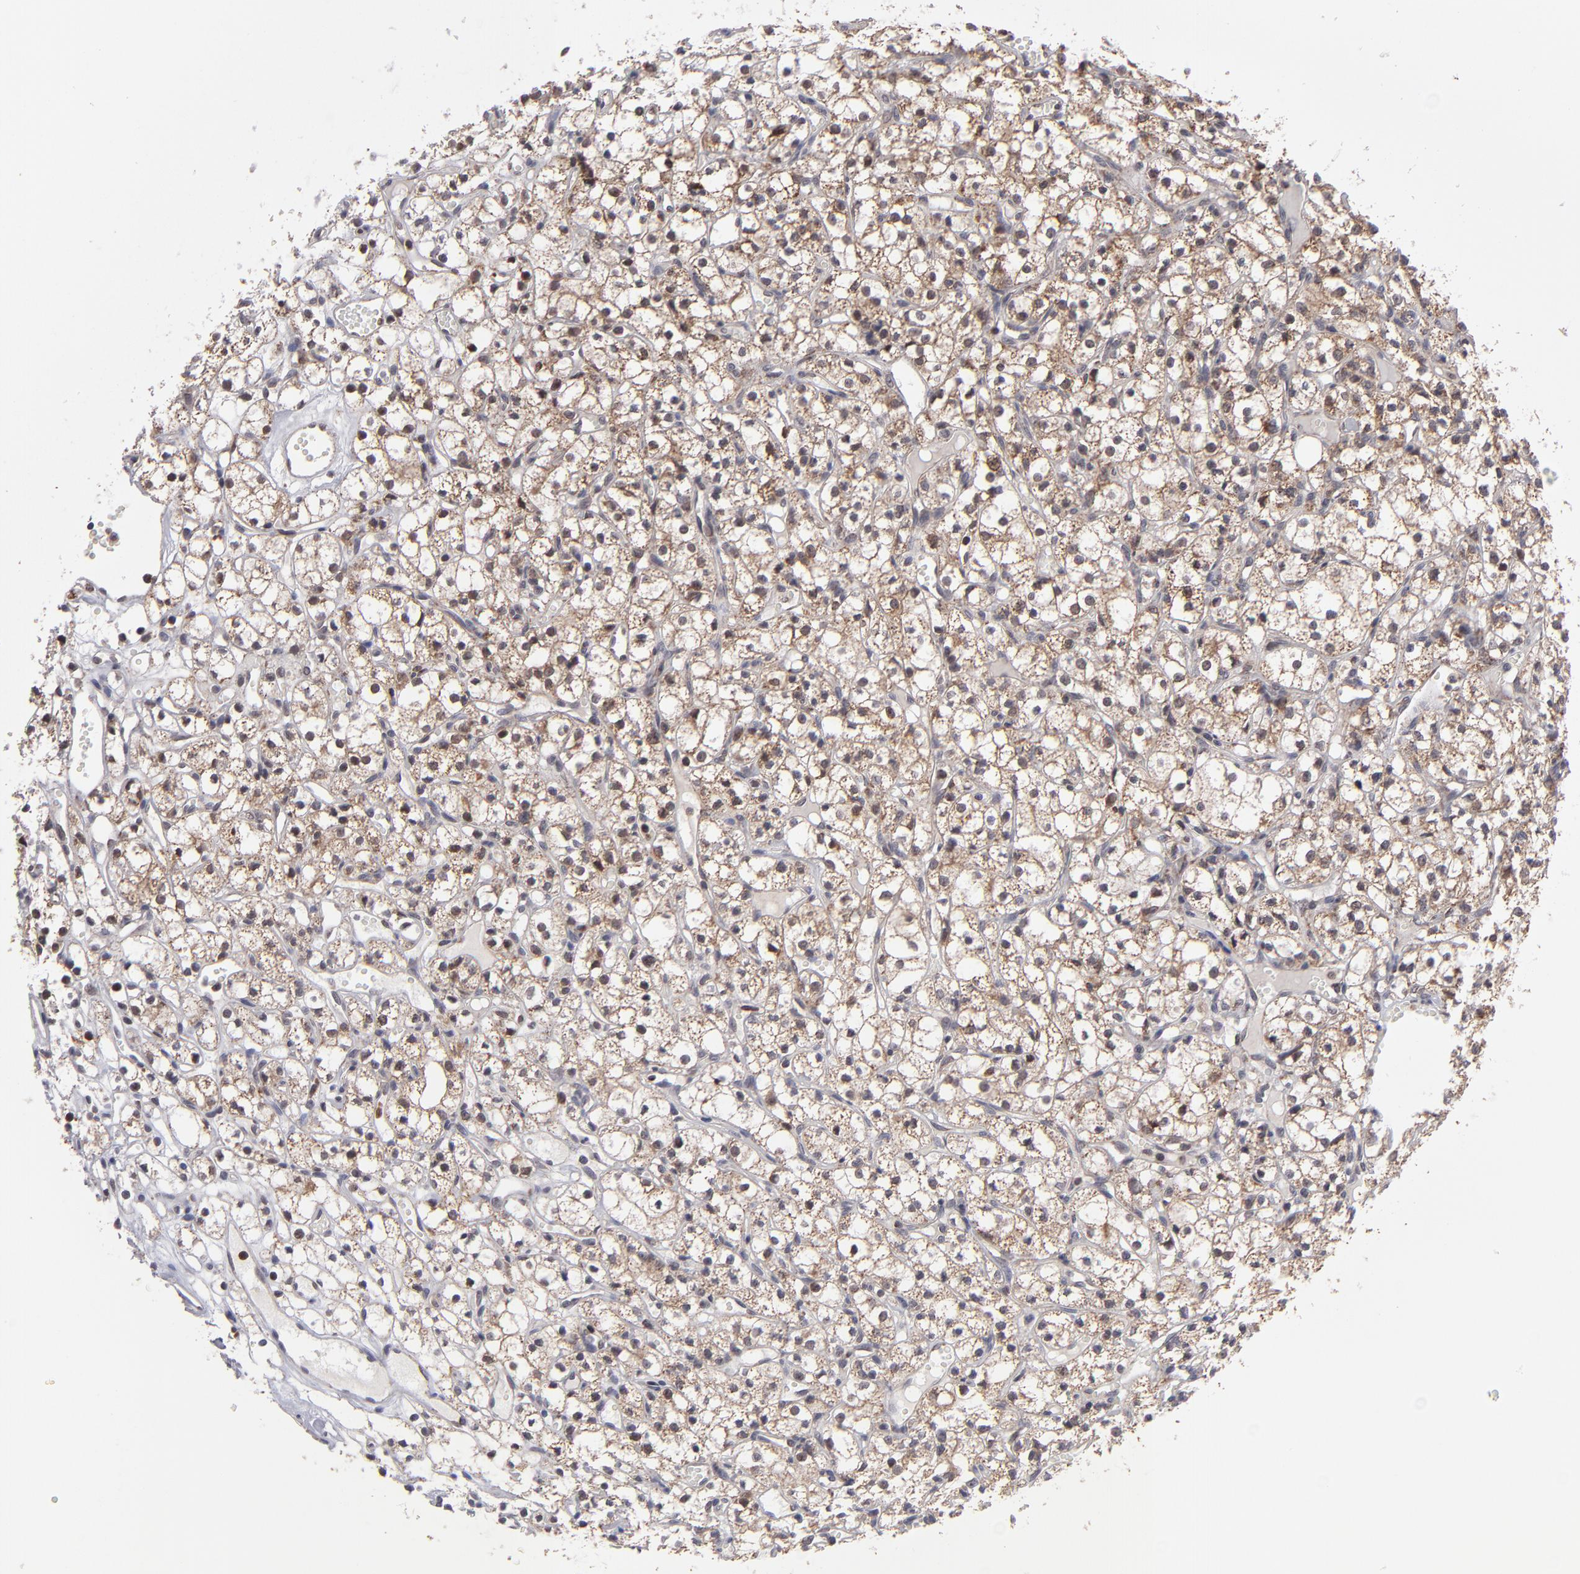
{"staining": {"intensity": "weak", "quantity": ">75%", "location": "cytoplasmic/membranous,nuclear"}, "tissue": "renal cancer", "cell_type": "Tumor cells", "image_type": "cancer", "snomed": [{"axis": "morphology", "description": "Adenocarcinoma, NOS"}, {"axis": "topography", "description": "Kidney"}], "caption": "There is low levels of weak cytoplasmic/membranous and nuclear staining in tumor cells of renal cancer (adenocarcinoma), as demonstrated by immunohistochemical staining (brown color).", "gene": "SLC15A1", "patient": {"sex": "male", "age": 61}}